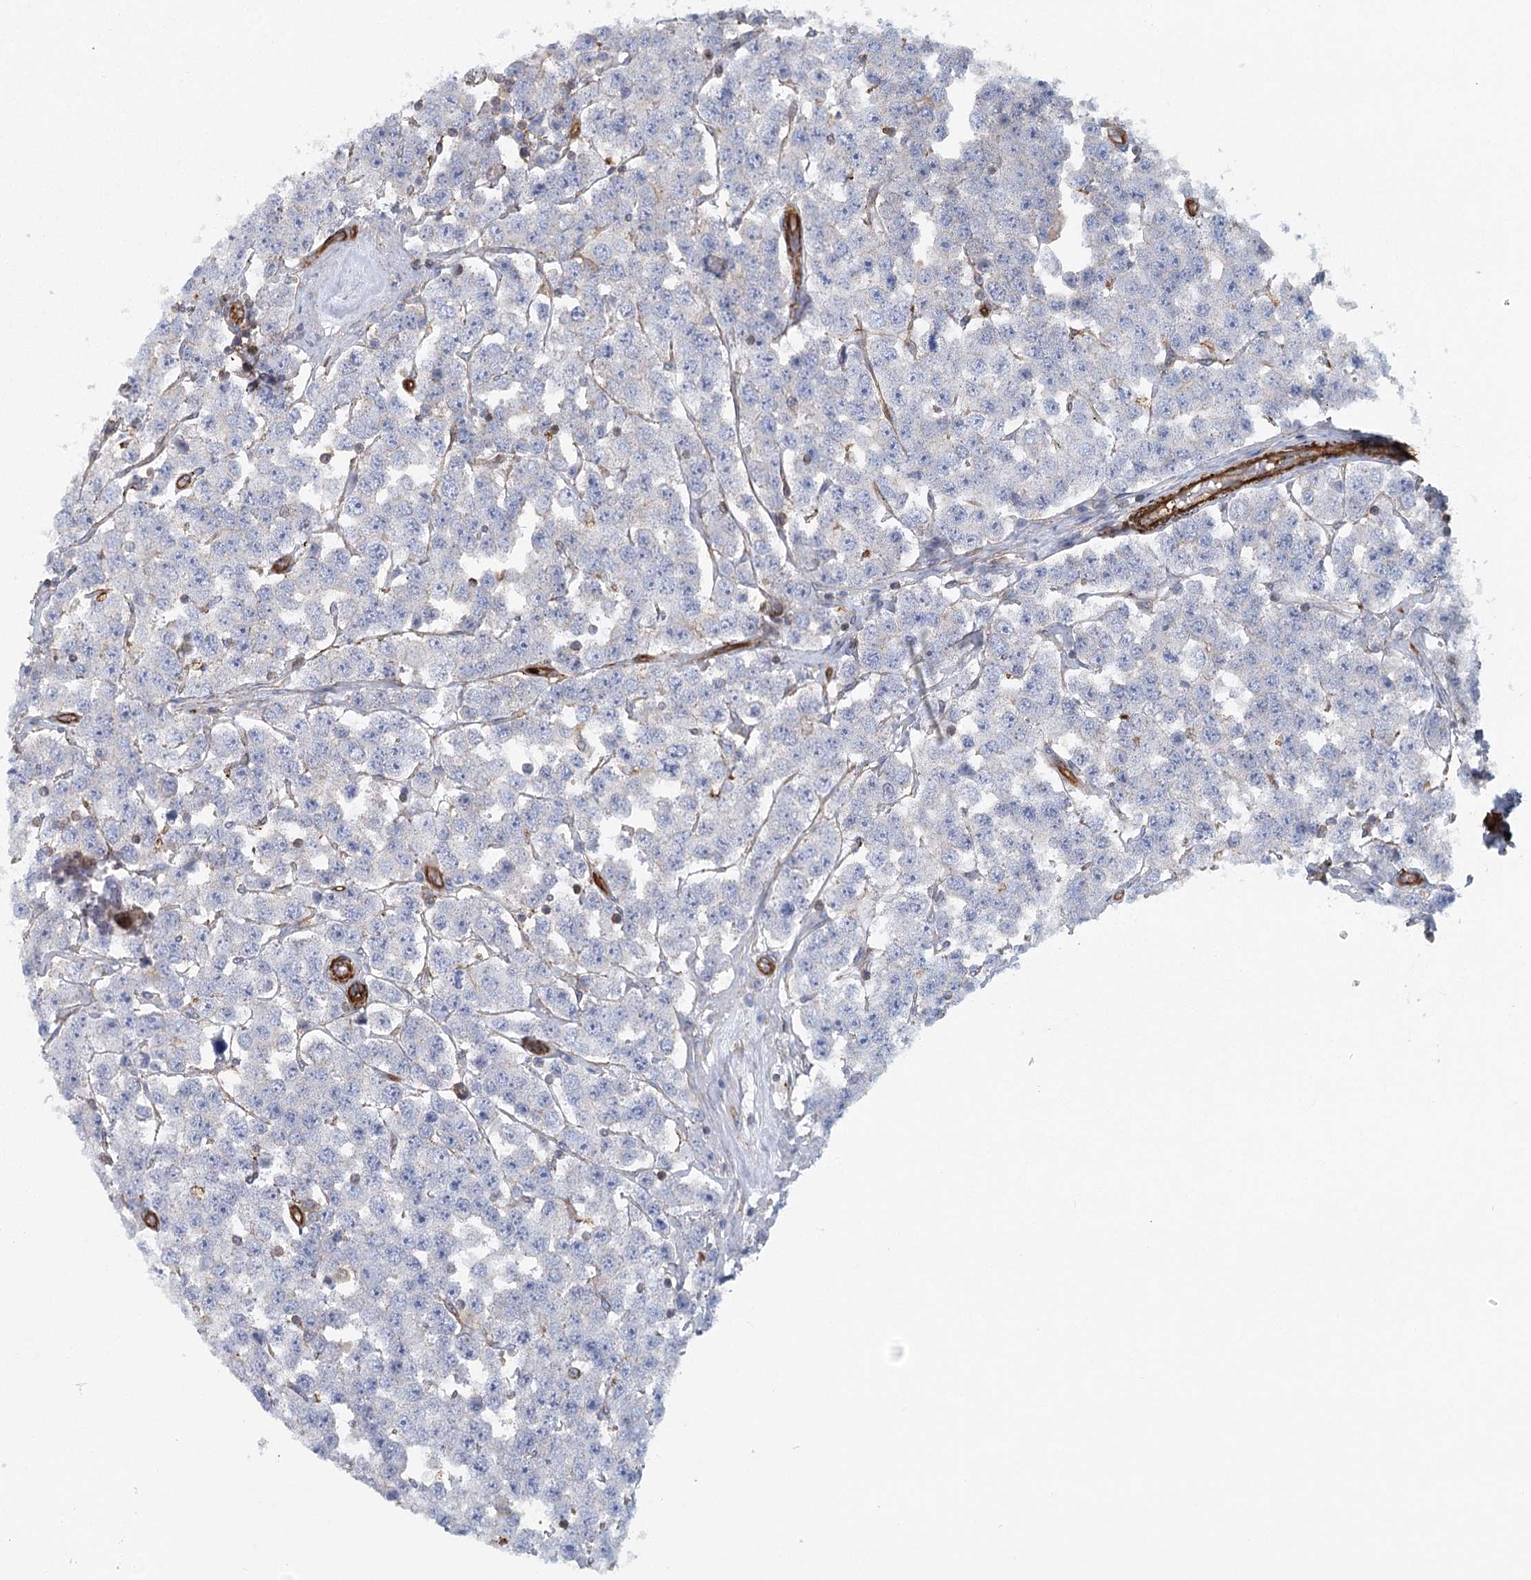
{"staining": {"intensity": "negative", "quantity": "none", "location": "none"}, "tissue": "testis cancer", "cell_type": "Tumor cells", "image_type": "cancer", "snomed": [{"axis": "morphology", "description": "Seminoma, NOS"}, {"axis": "topography", "description": "Testis"}], "caption": "DAB immunohistochemical staining of testis cancer demonstrates no significant staining in tumor cells.", "gene": "IFT46", "patient": {"sex": "male", "age": 28}}